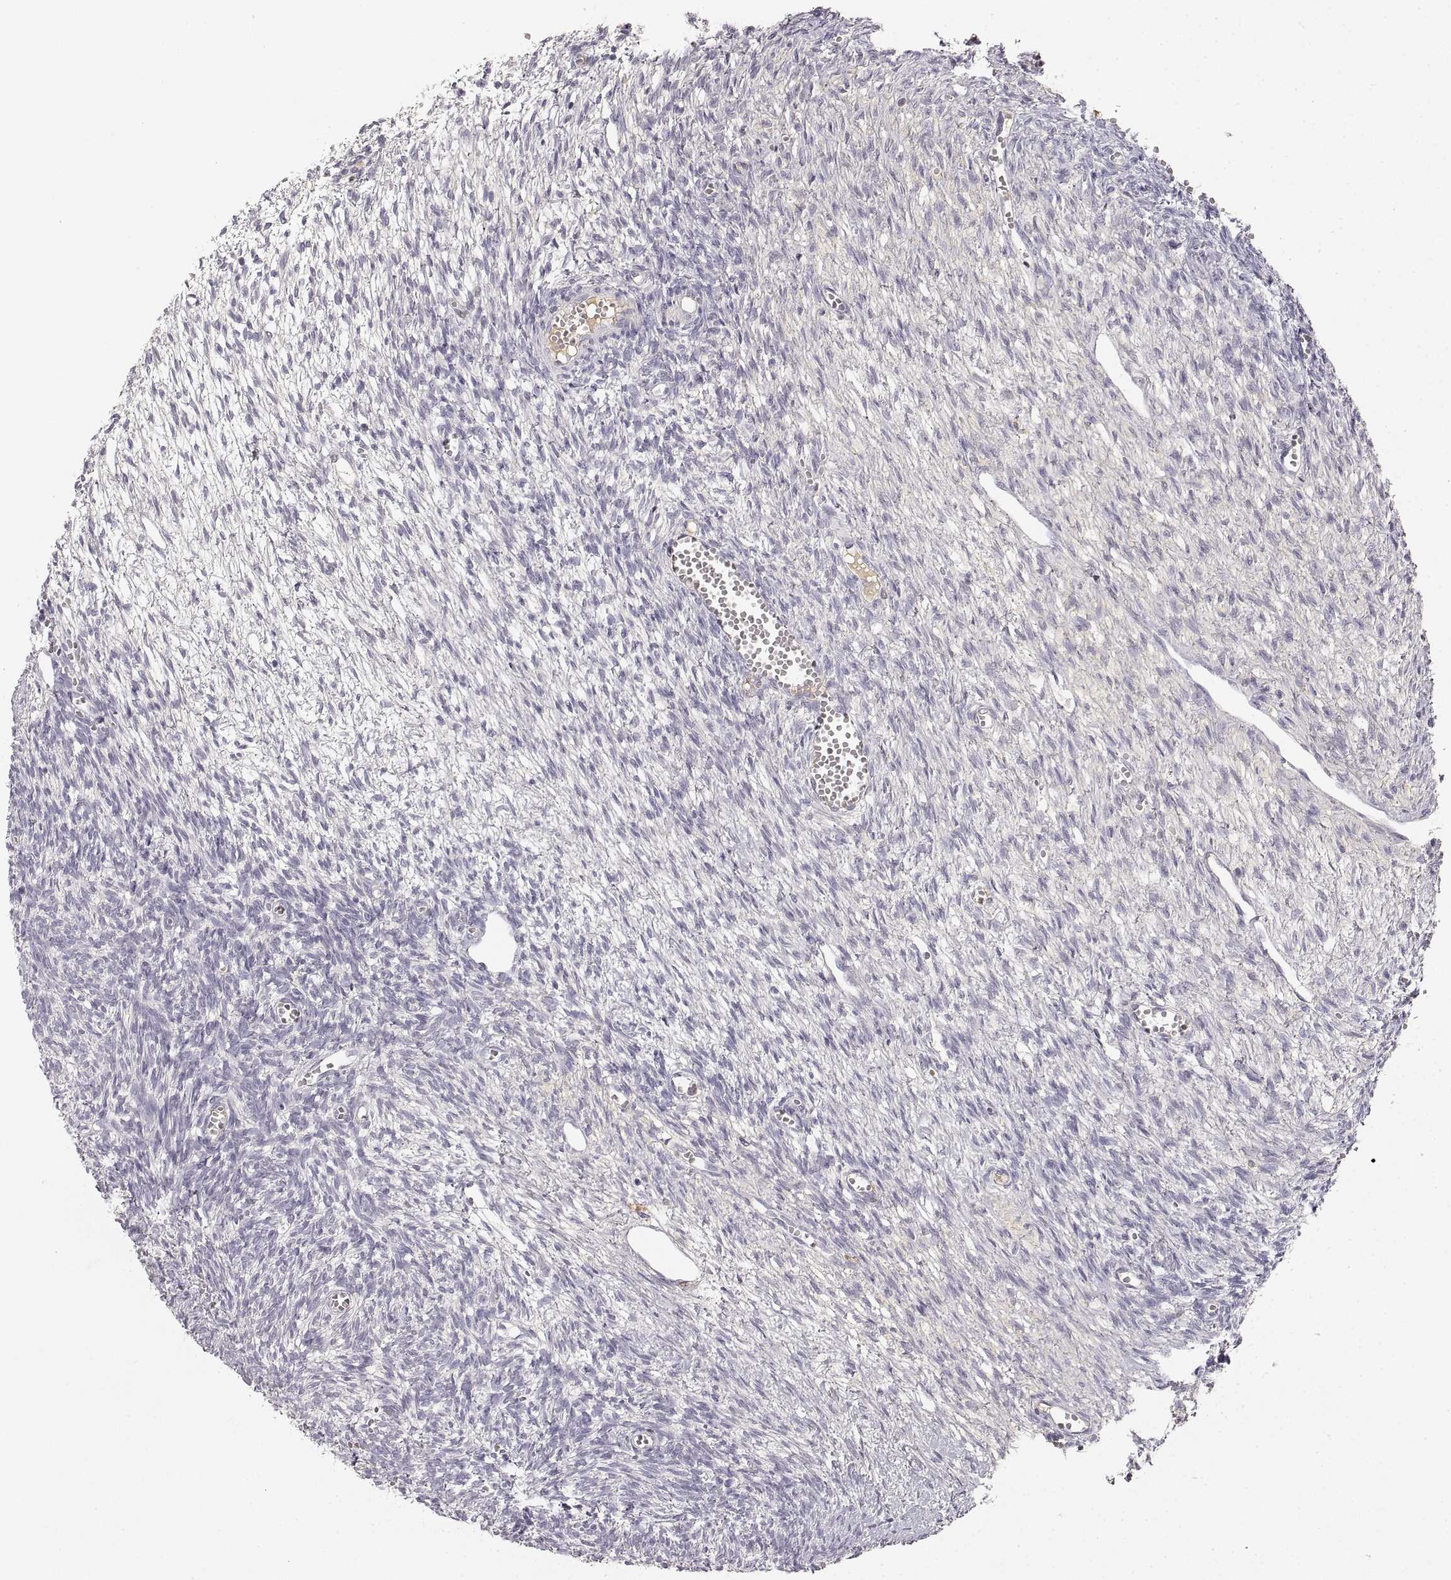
{"staining": {"intensity": "negative", "quantity": "none", "location": "none"}, "tissue": "ovary", "cell_type": "Follicle cells", "image_type": "normal", "snomed": [{"axis": "morphology", "description": "Normal tissue, NOS"}, {"axis": "topography", "description": "Ovary"}], "caption": "A high-resolution image shows immunohistochemistry (IHC) staining of benign ovary, which exhibits no significant staining in follicle cells. (Immunohistochemistry, brightfield microscopy, high magnification).", "gene": "RUNDC3A", "patient": {"sex": "female", "age": 43}}